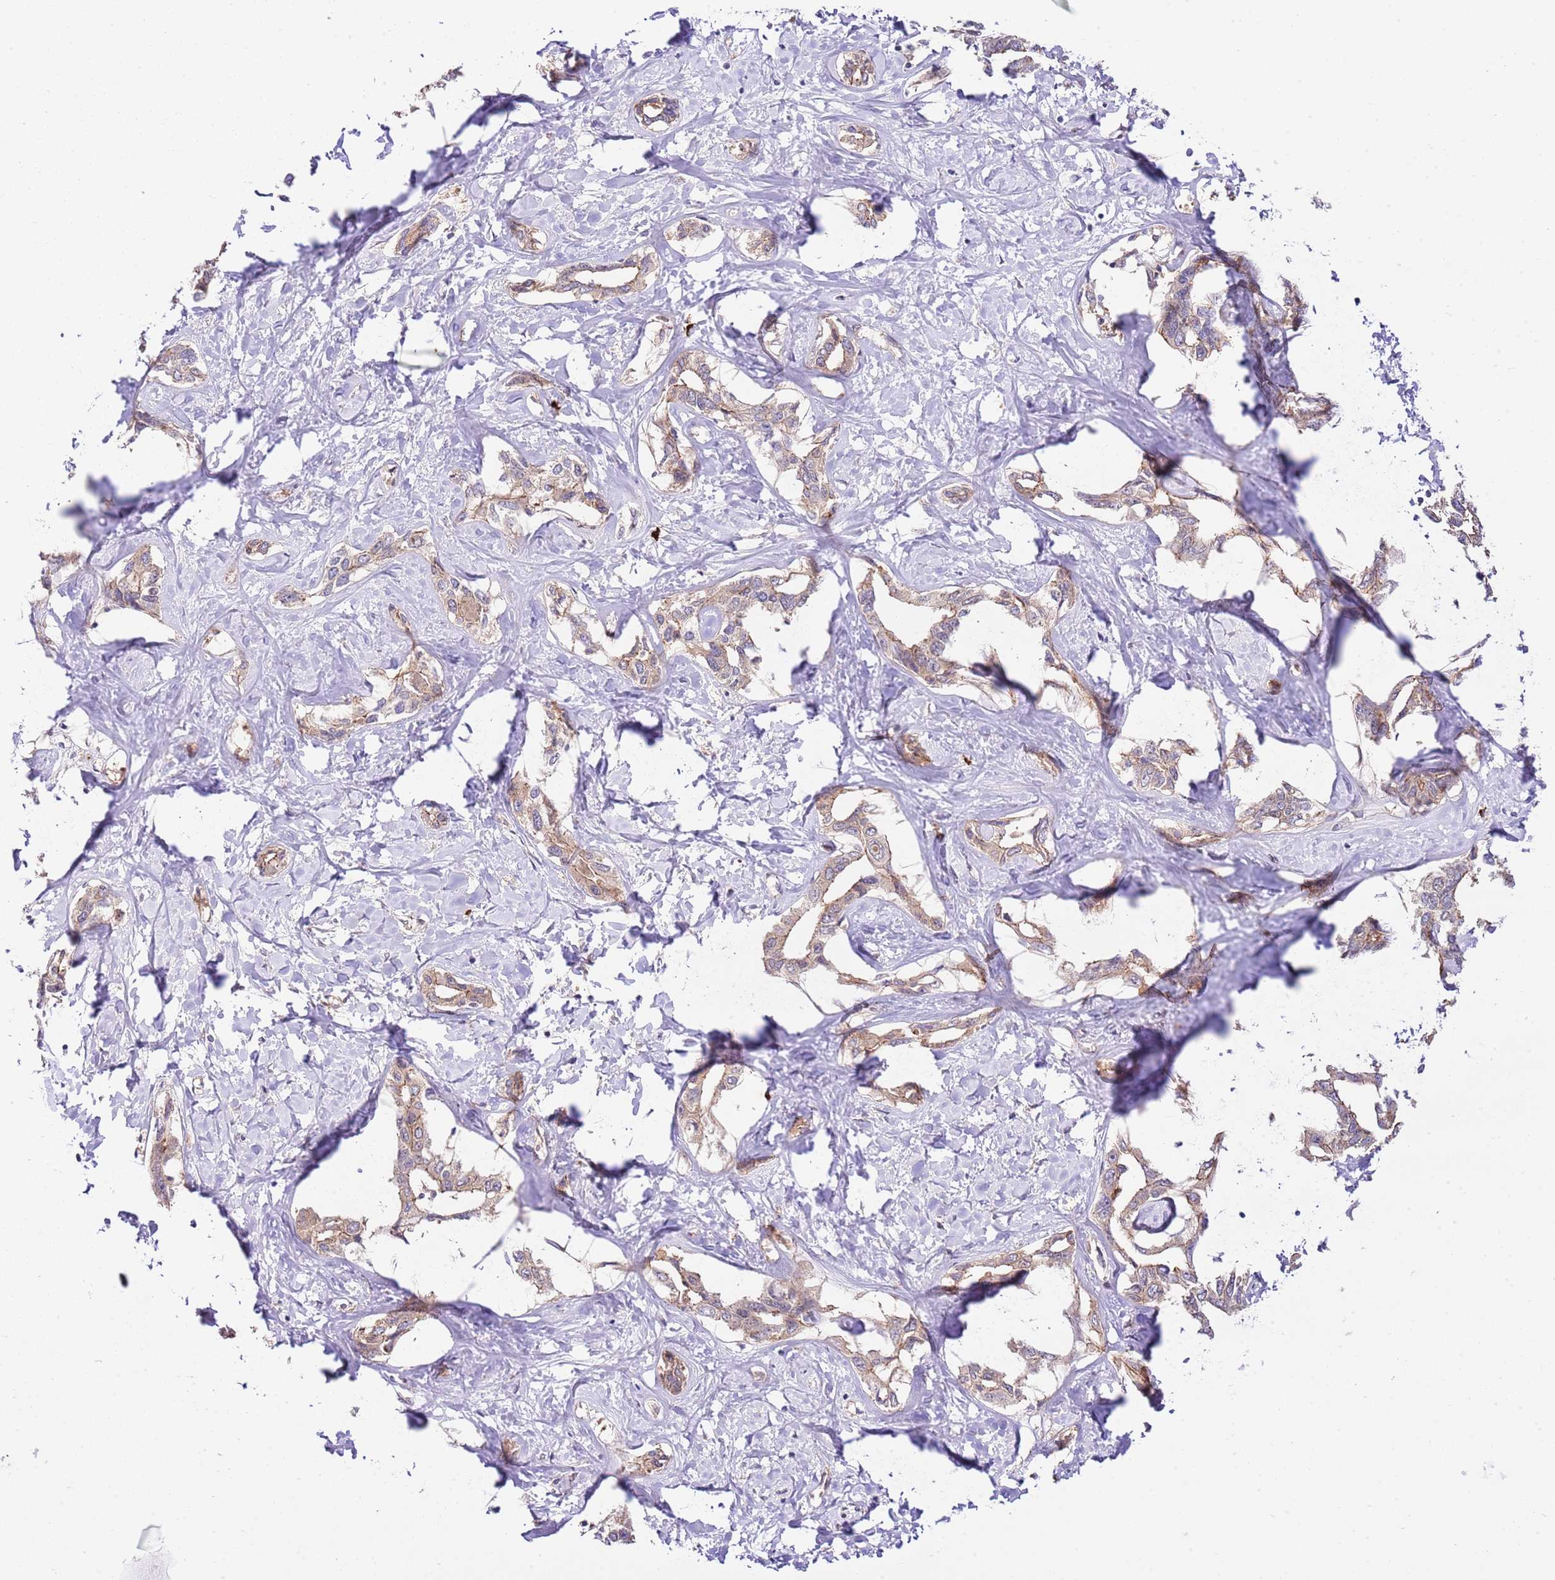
{"staining": {"intensity": "weak", "quantity": "25%-75%", "location": "cytoplasmic/membranous"}, "tissue": "liver cancer", "cell_type": "Tumor cells", "image_type": "cancer", "snomed": [{"axis": "morphology", "description": "Cholangiocarcinoma"}, {"axis": "topography", "description": "Liver"}], "caption": "Liver cancer (cholangiocarcinoma) stained with a brown dye reveals weak cytoplasmic/membranous positive expression in approximately 25%-75% of tumor cells.", "gene": "DONSON", "patient": {"sex": "male", "age": 59}}